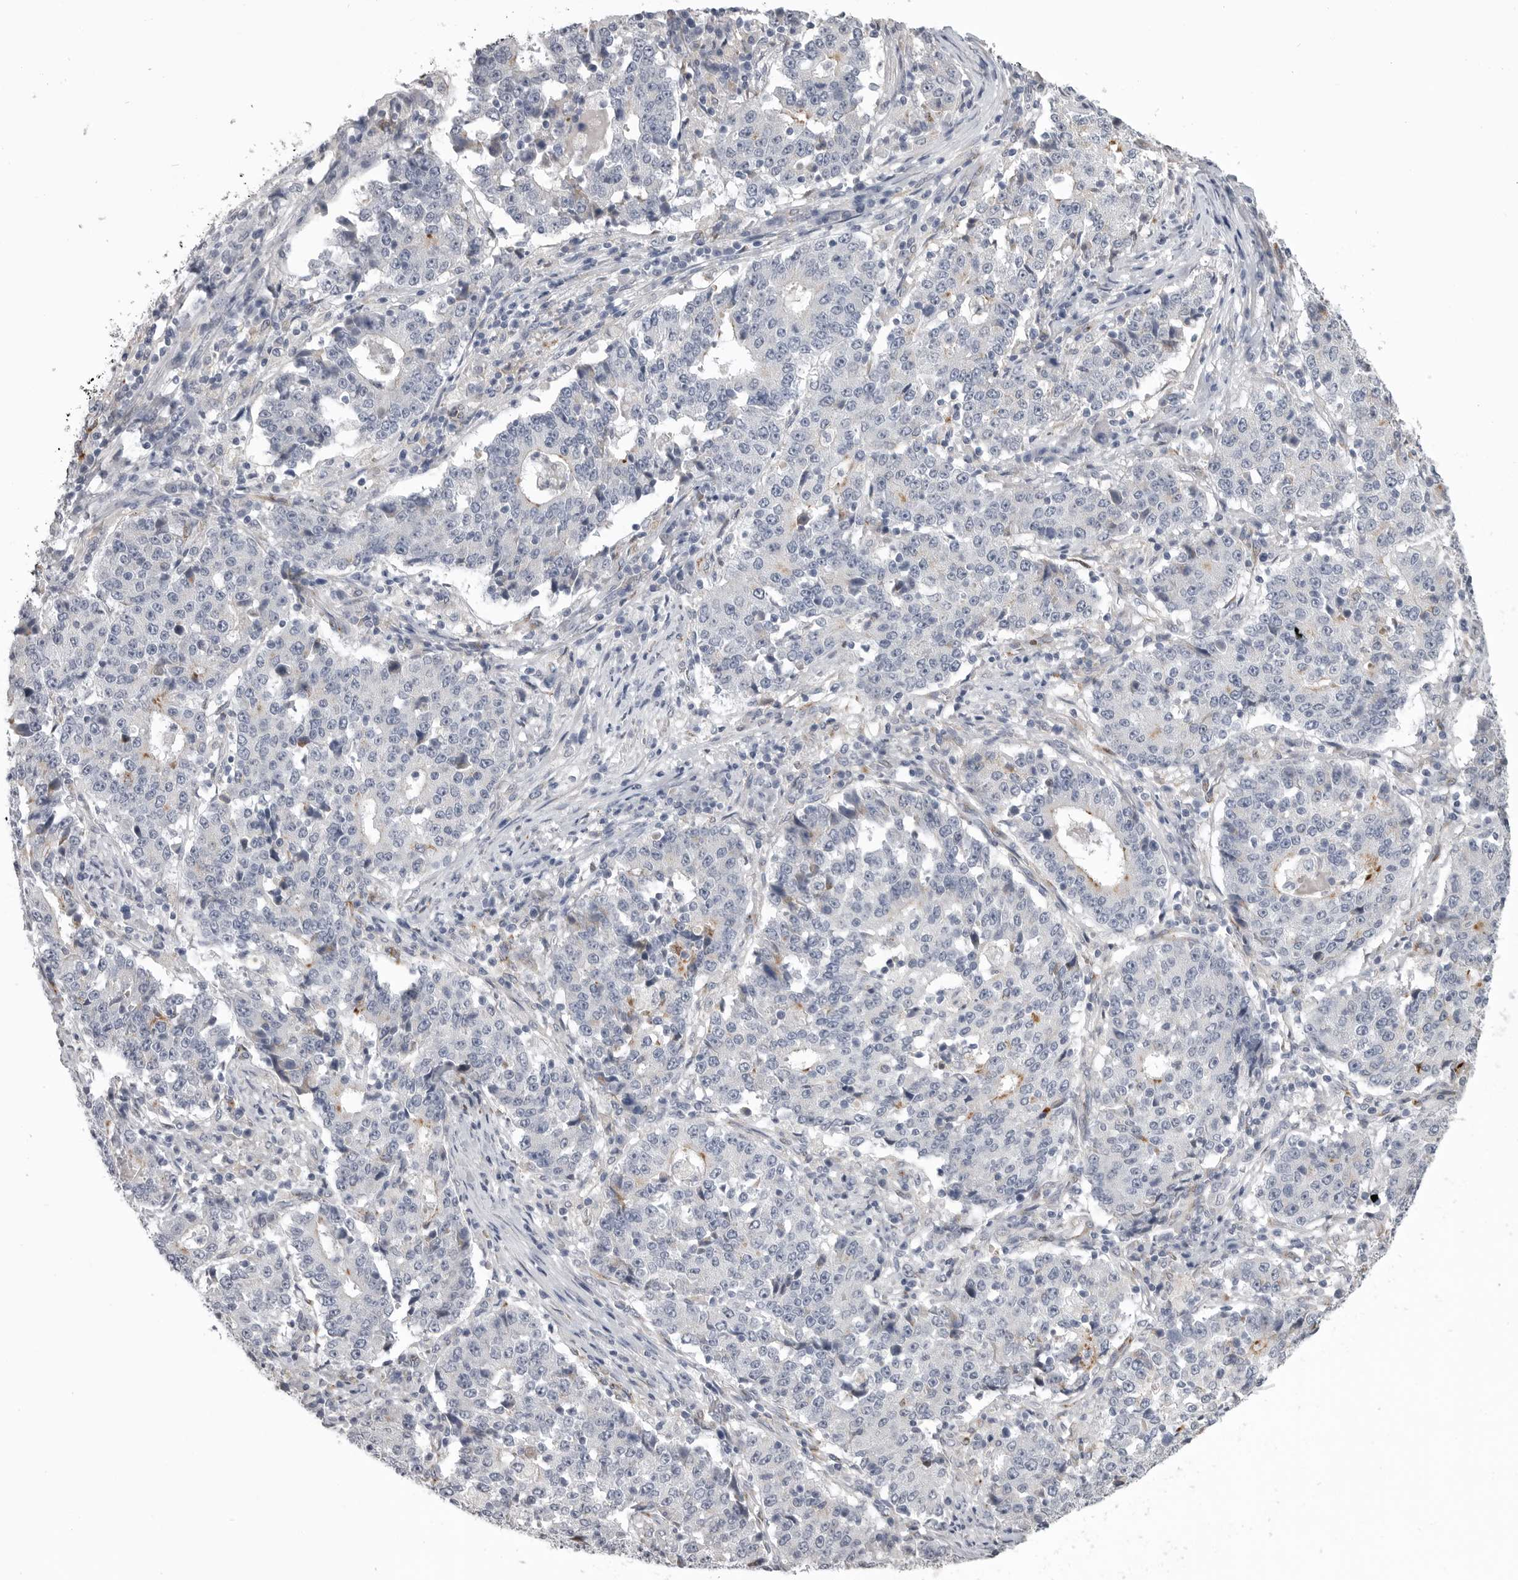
{"staining": {"intensity": "negative", "quantity": "none", "location": "none"}, "tissue": "stomach cancer", "cell_type": "Tumor cells", "image_type": "cancer", "snomed": [{"axis": "morphology", "description": "Adenocarcinoma, NOS"}, {"axis": "topography", "description": "Stomach"}], "caption": "This is an immunohistochemistry photomicrograph of adenocarcinoma (stomach). There is no expression in tumor cells.", "gene": "SERPING1", "patient": {"sex": "male", "age": 59}}